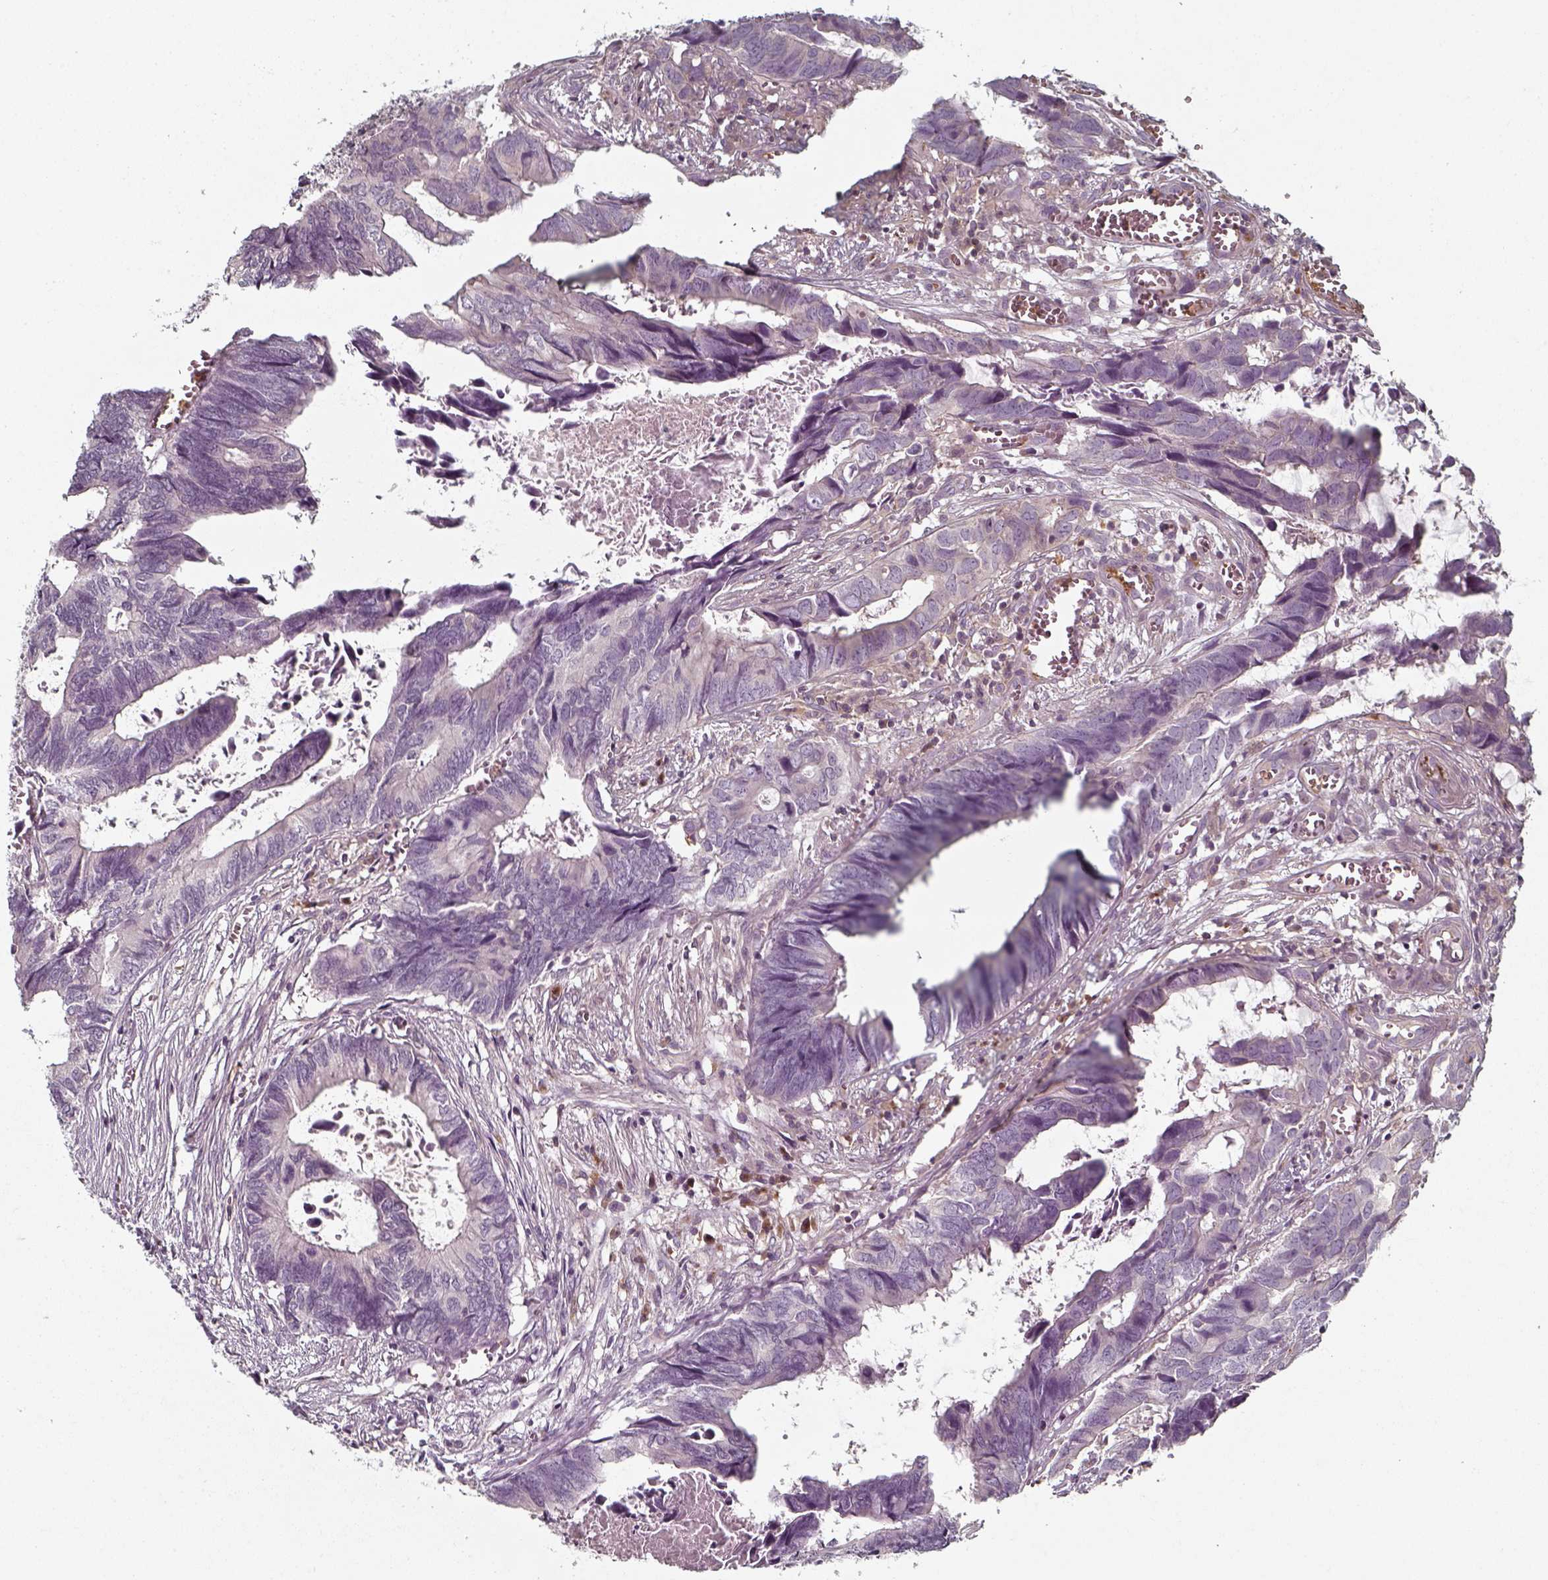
{"staining": {"intensity": "negative", "quantity": "none", "location": "none"}, "tissue": "colorectal cancer", "cell_type": "Tumor cells", "image_type": "cancer", "snomed": [{"axis": "morphology", "description": "Adenocarcinoma, NOS"}, {"axis": "topography", "description": "Colon"}], "caption": "A high-resolution histopathology image shows IHC staining of colorectal cancer (adenocarcinoma), which reveals no significant expression in tumor cells.", "gene": "UNC13D", "patient": {"sex": "female", "age": 82}}